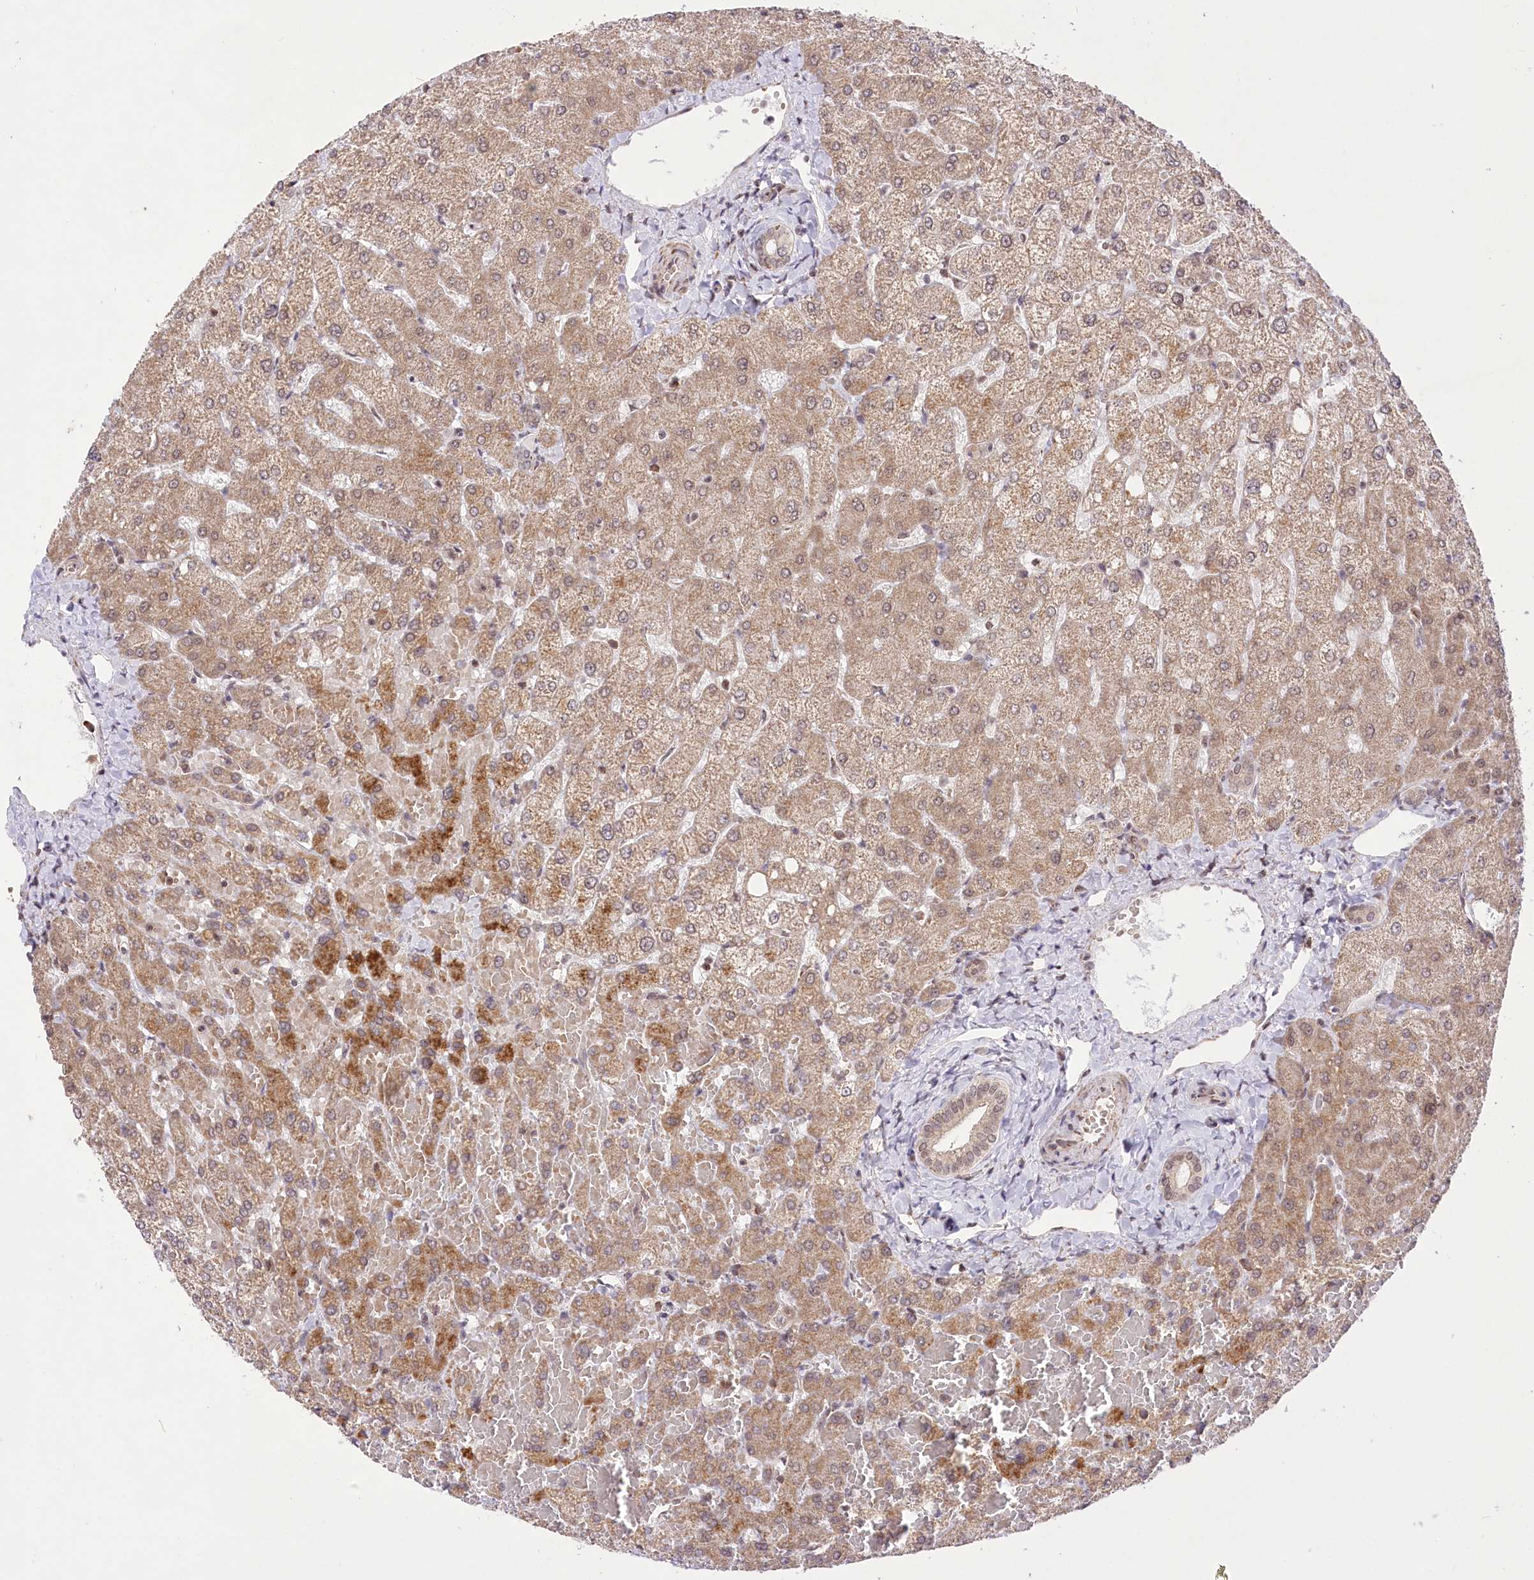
{"staining": {"intensity": "weak", "quantity": "25%-75%", "location": "nuclear"}, "tissue": "liver", "cell_type": "Cholangiocytes", "image_type": "normal", "snomed": [{"axis": "morphology", "description": "Normal tissue, NOS"}, {"axis": "topography", "description": "Liver"}], "caption": "A low amount of weak nuclear positivity is present in approximately 25%-75% of cholangiocytes in benign liver.", "gene": "ZMAT2", "patient": {"sex": "female", "age": 54}}